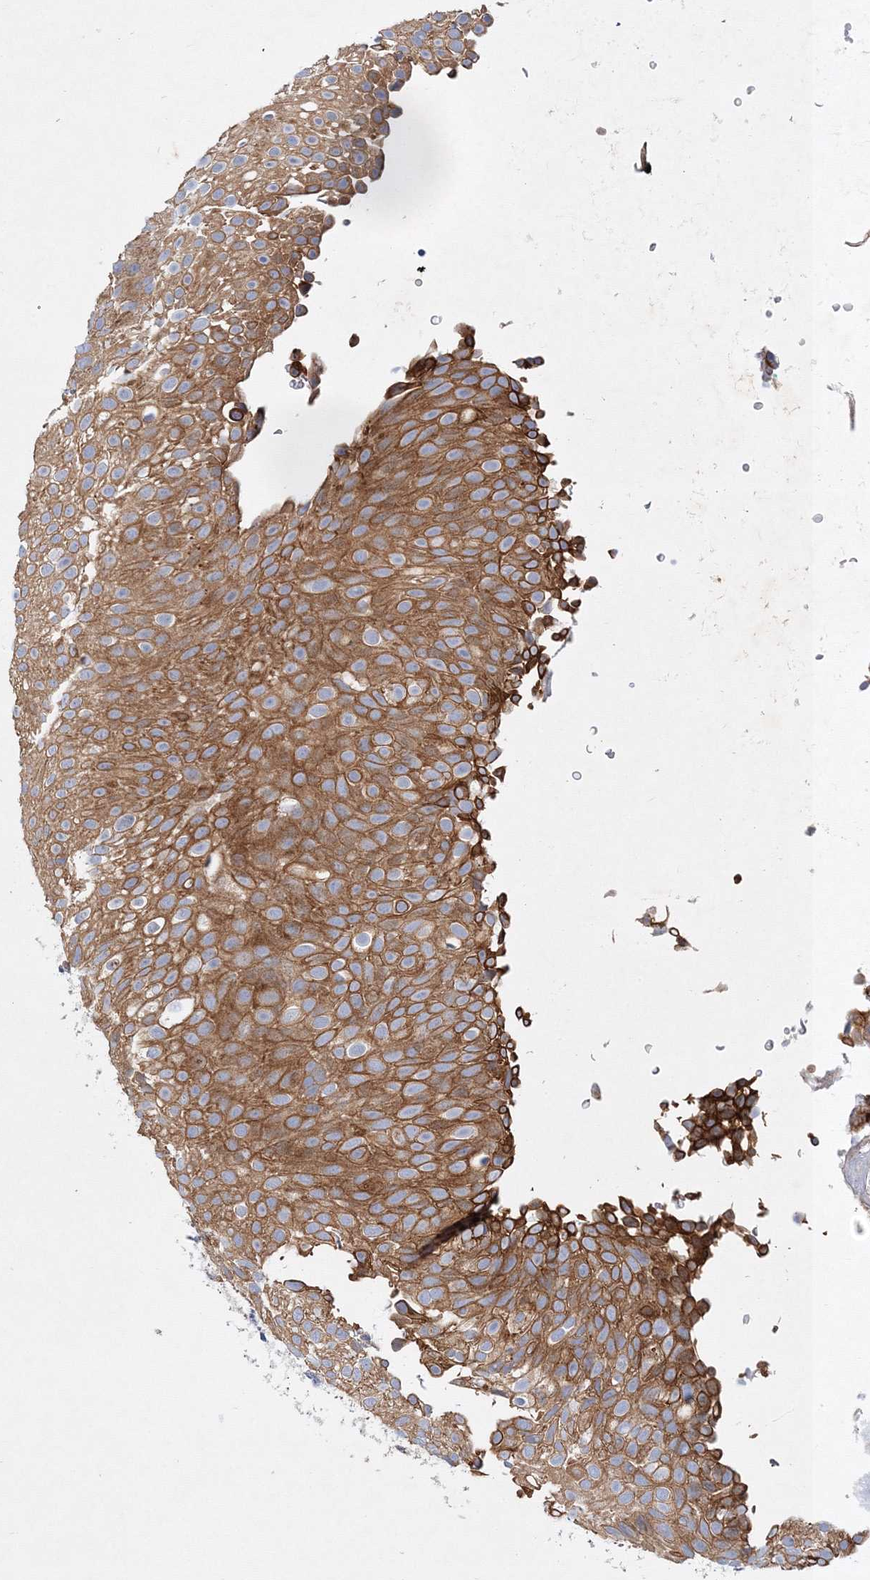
{"staining": {"intensity": "moderate", "quantity": ">75%", "location": "cytoplasmic/membranous"}, "tissue": "urothelial cancer", "cell_type": "Tumor cells", "image_type": "cancer", "snomed": [{"axis": "morphology", "description": "Urothelial carcinoma, Low grade"}, {"axis": "topography", "description": "Urinary bladder"}], "caption": "The image demonstrates a brown stain indicating the presence of a protein in the cytoplasmic/membranous of tumor cells in low-grade urothelial carcinoma.", "gene": "ZFYVE16", "patient": {"sex": "male", "age": 78}}